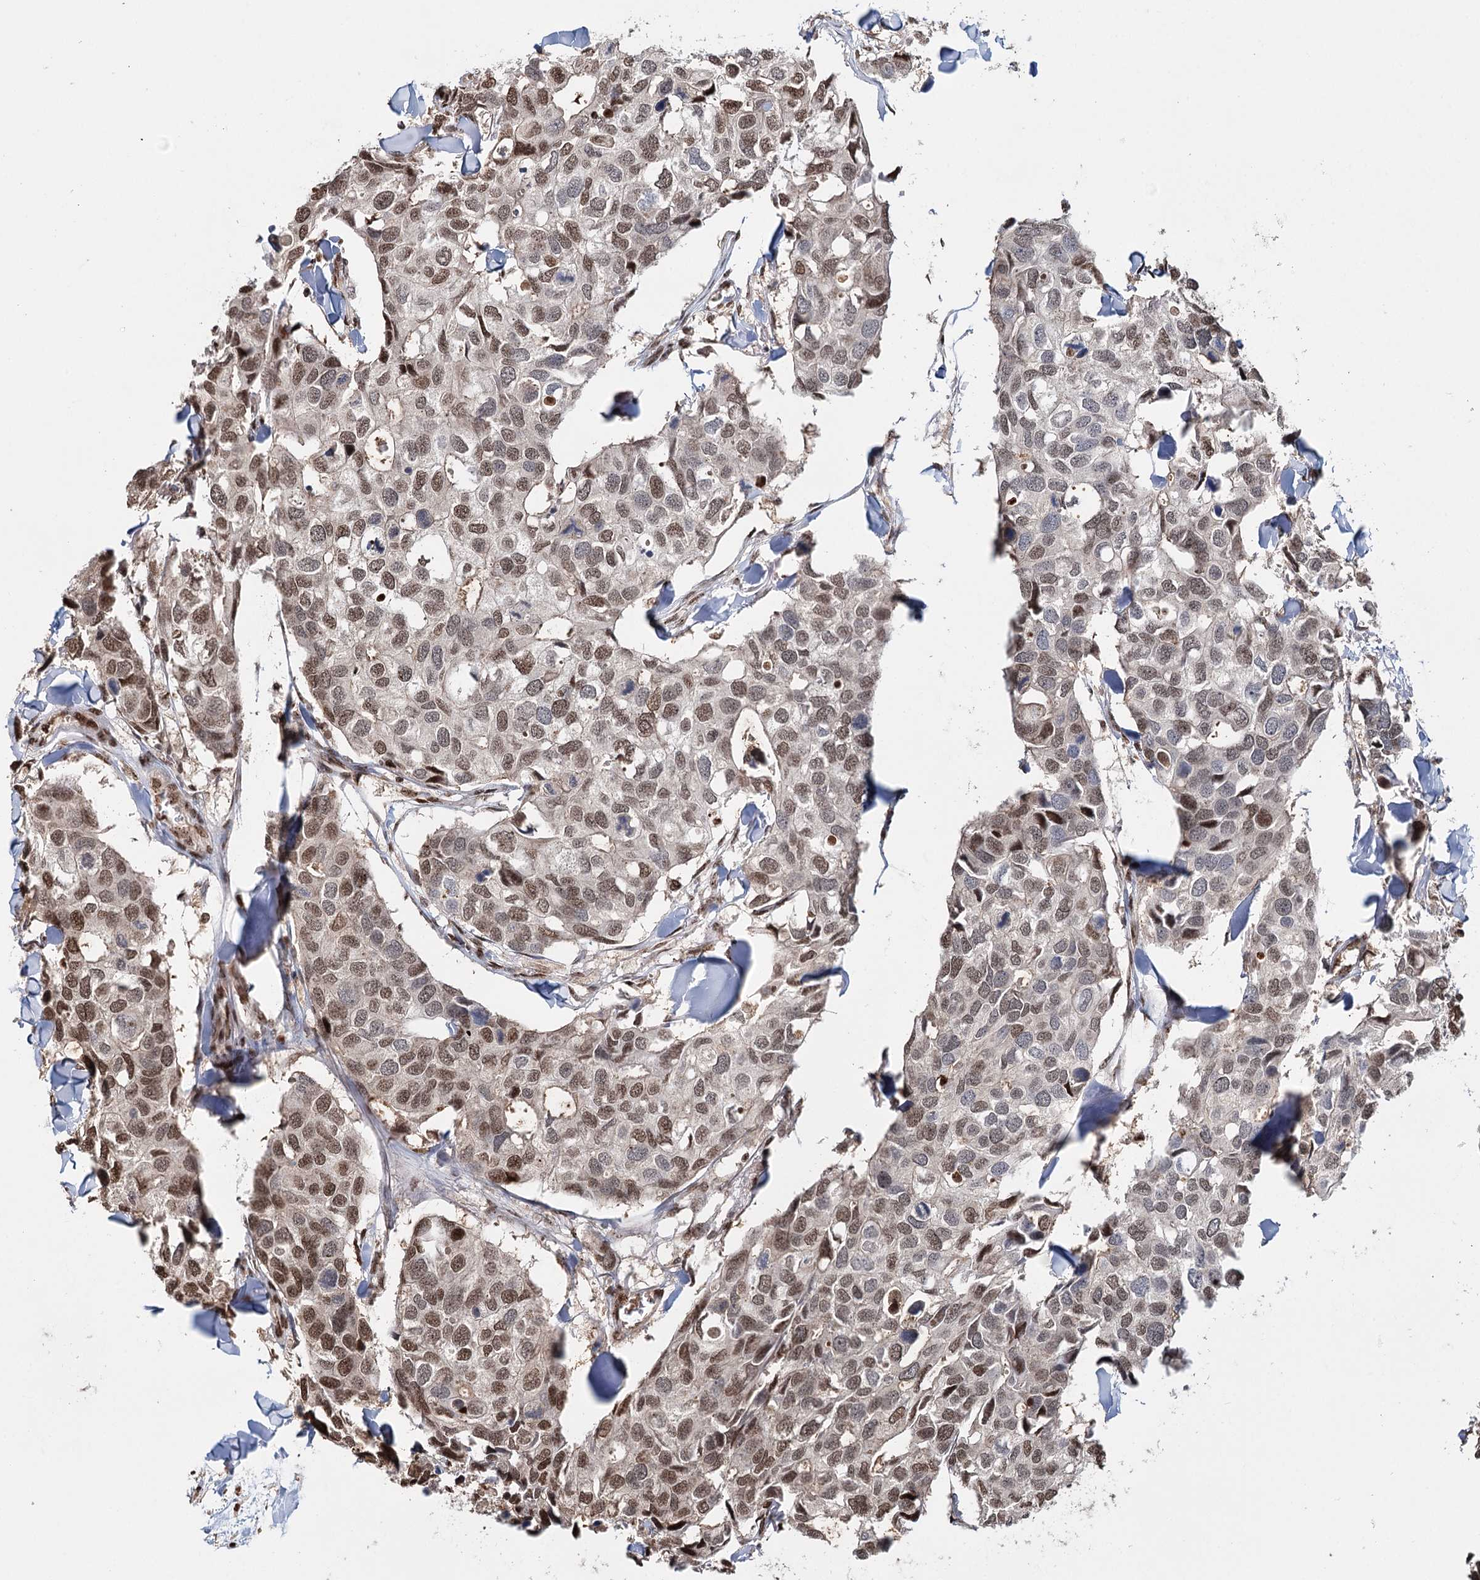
{"staining": {"intensity": "moderate", "quantity": ">75%", "location": "nuclear"}, "tissue": "breast cancer", "cell_type": "Tumor cells", "image_type": "cancer", "snomed": [{"axis": "morphology", "description": "Duct carcinoma"}, {"axis": "topography", "description": "Breast"}], "caption": "This is an image of IHC staining of breast cancer, which shows moderate positivity in the nuclear of tumor cells.", "gene": "RPS27A", "patient": {"sex": "female", "age": 83}}